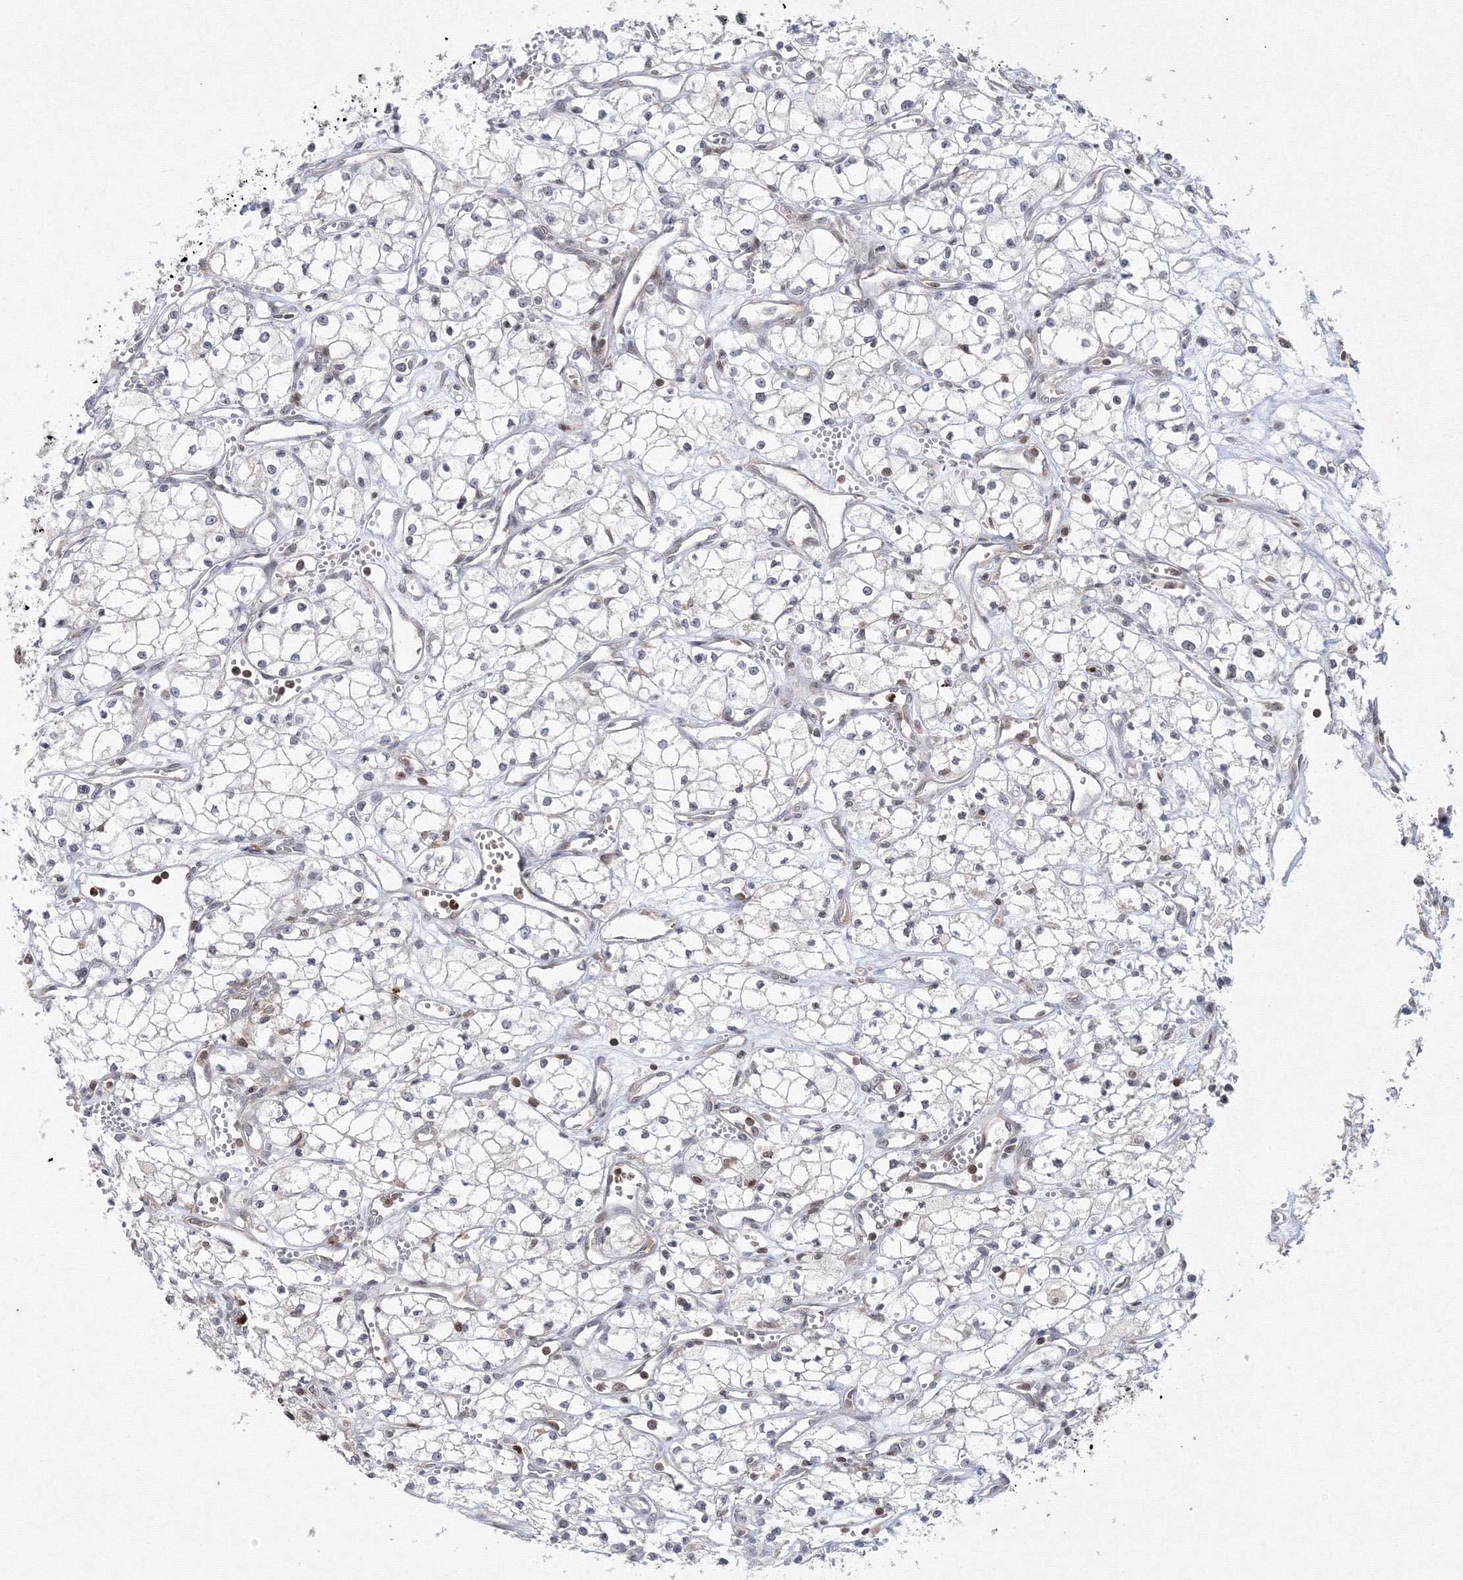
{"staining": {"intensity": "negative", "quantity": "none", "location": "none"}, "tissue": "renal cancer", "cell_type": "Tumor cells", "image_type": "cancer", "snomed": [{"axis": "morphology", "description": "Adenocarcinoma, NOS"}, {"axis": "topography", "description": "Kidney"}], "caption": "IHC of human adenocarcinoma (renal) displays no expression in tumor cells.", "gene": "MKRN2", "patient": {"sex": "male", "age": 59}}